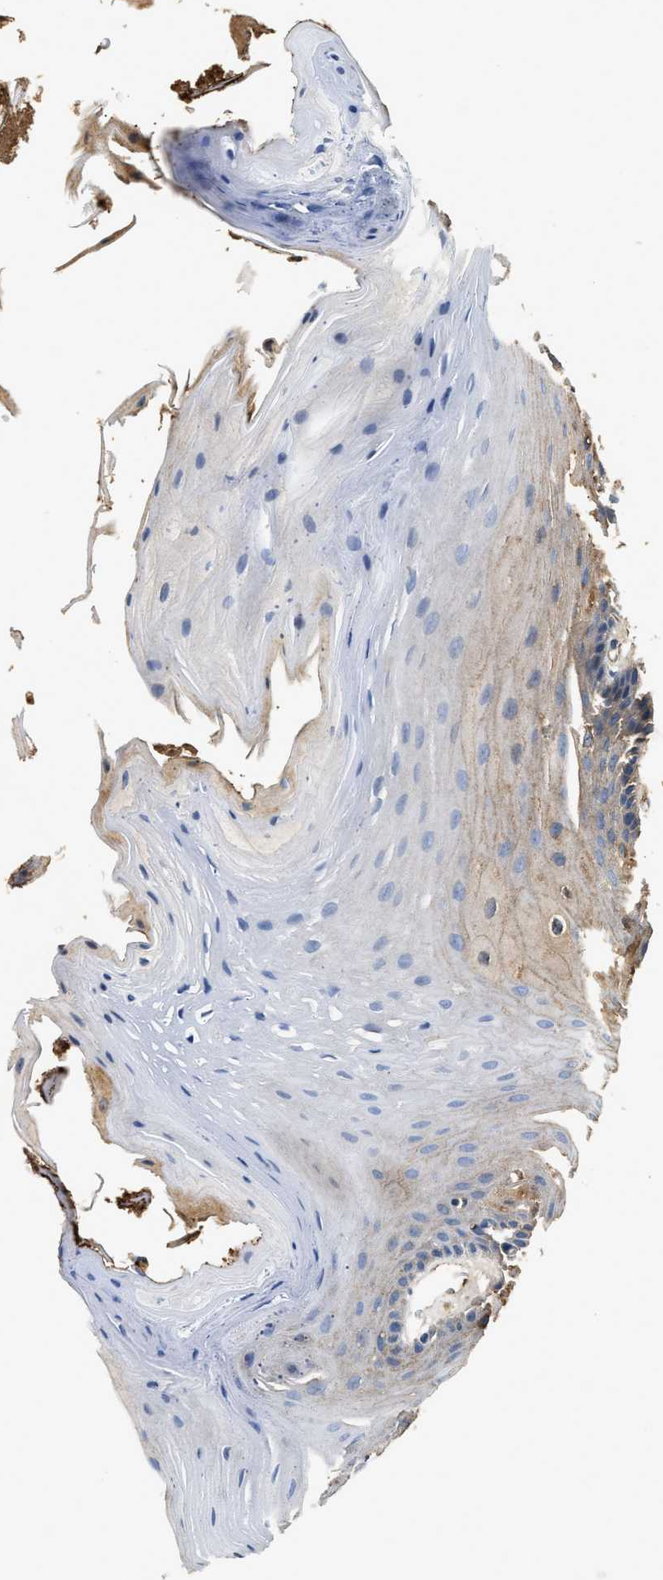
{"staining": {"intensity": "moderate", "quantity": "<25%", "location": "cytoplasmic/membranous"}, "tissue": "oral mucosa", "cell_type": "Squamous epithelial cells", "image_type": "normal", "snomed": [{"axis": "morphology", "description": "Normal tissue, NOS"}, {"axis": "morphology", "description": "Squamous cell carcinoma, NOS"}, {"axis": "topography", "description": "Oral tissue"}, {"axis": "topography", "description": "Head-Neck"}], "caption": "Immunohistochemical staining of normal oral mucosa exhibits moderate cytoplasmic/membranous protein expression in about <25% of squamous epithelial cells.", "gene": "C3", "patient": {"sex": "male", "age": 71}}